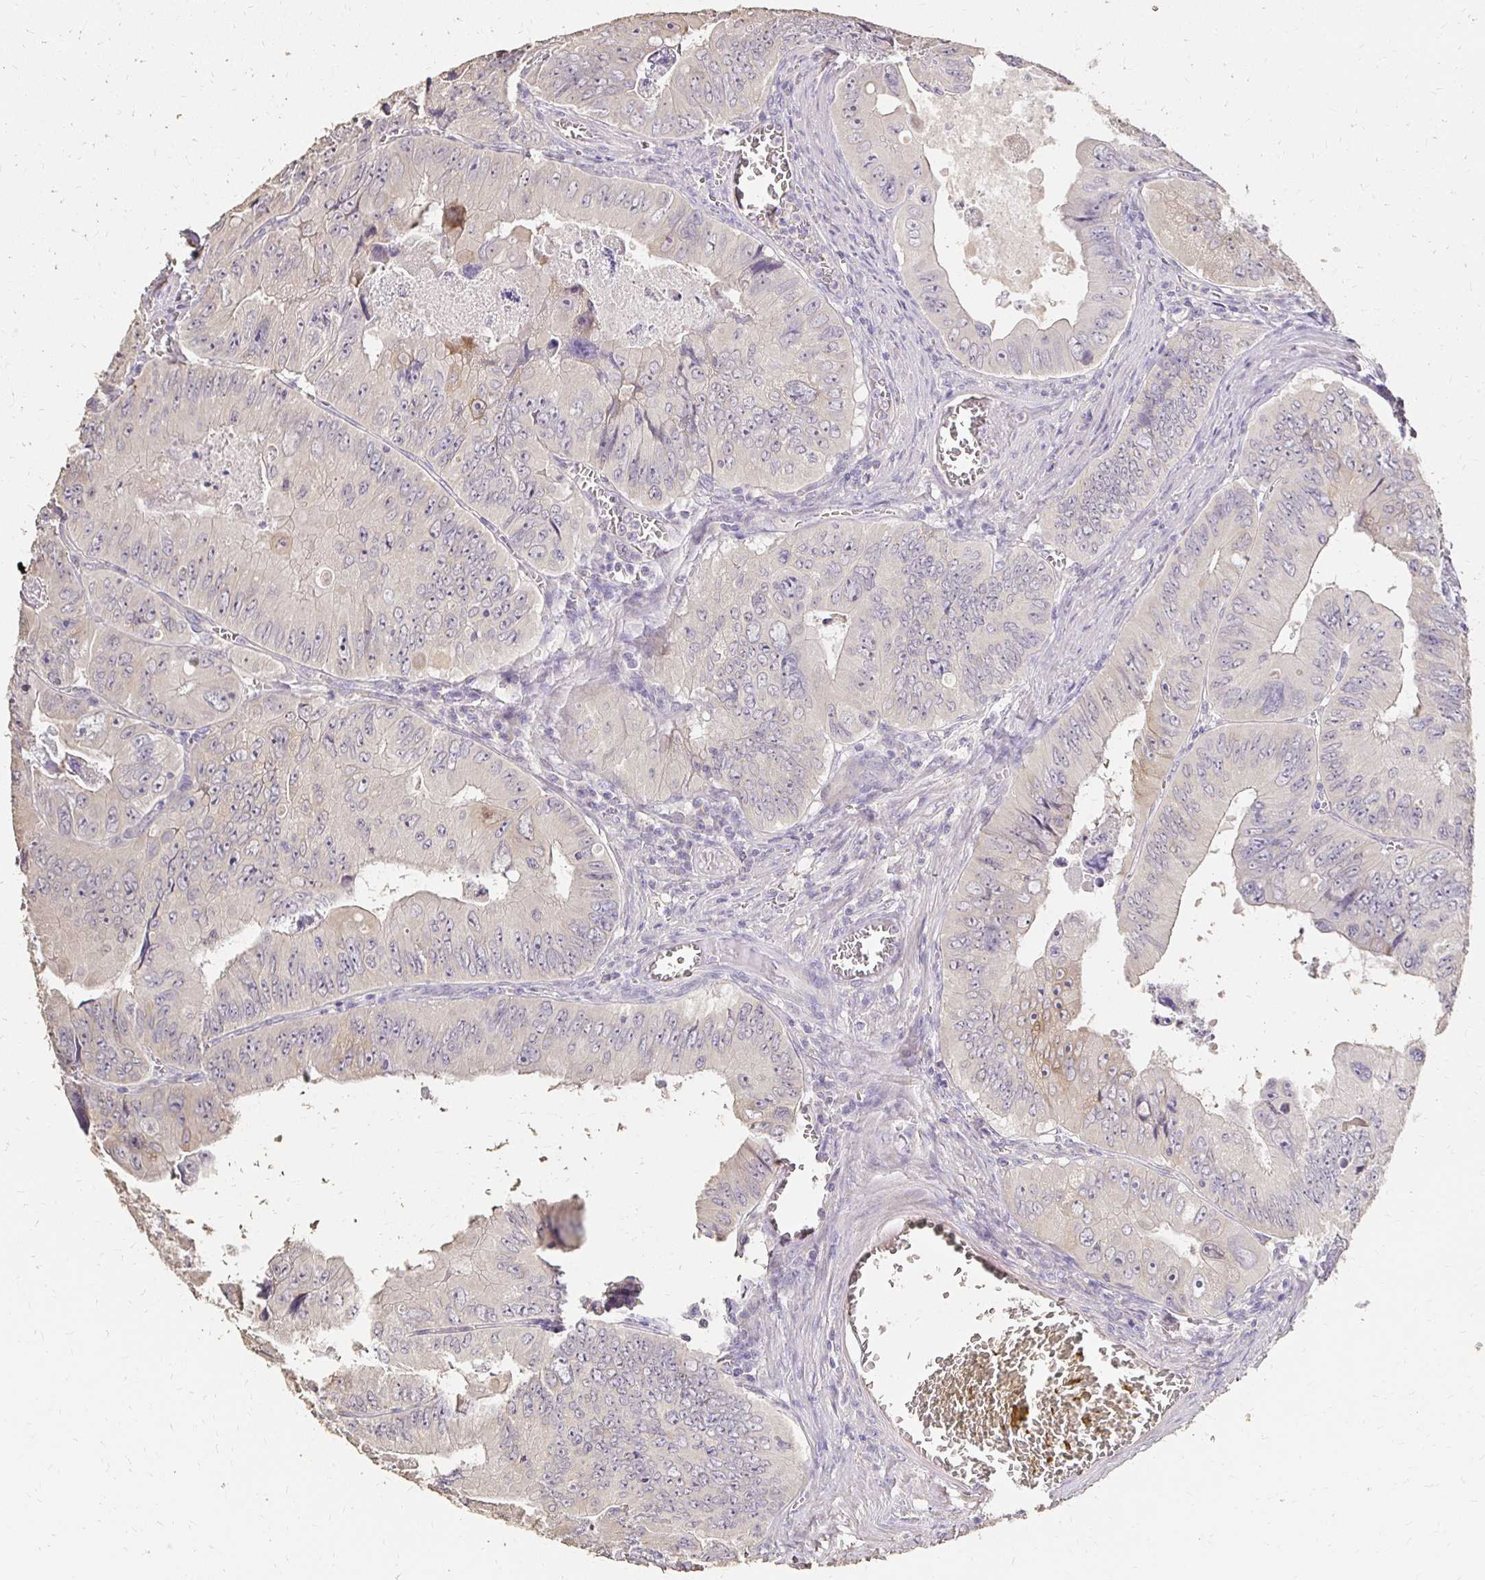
{"staining": {"intensity": "negative", "quantity": "none", "location": "none"}, "tissue": "colorectal cancer", "cell_type": "Tumor cells", "image_type": "cancer", "snomed": [{"axis": "morphology", "description": "Adenocarcinoma, NOS"}, {"axis": "topography", "description": "Colon"}], "caption": "Adenocarcinoma (colorectal) was stained to show a protein in brown. There is no significant staining in tumor cells.", "gene": "UGT1A6", "patient": {"sex": "female", "age": 84}}